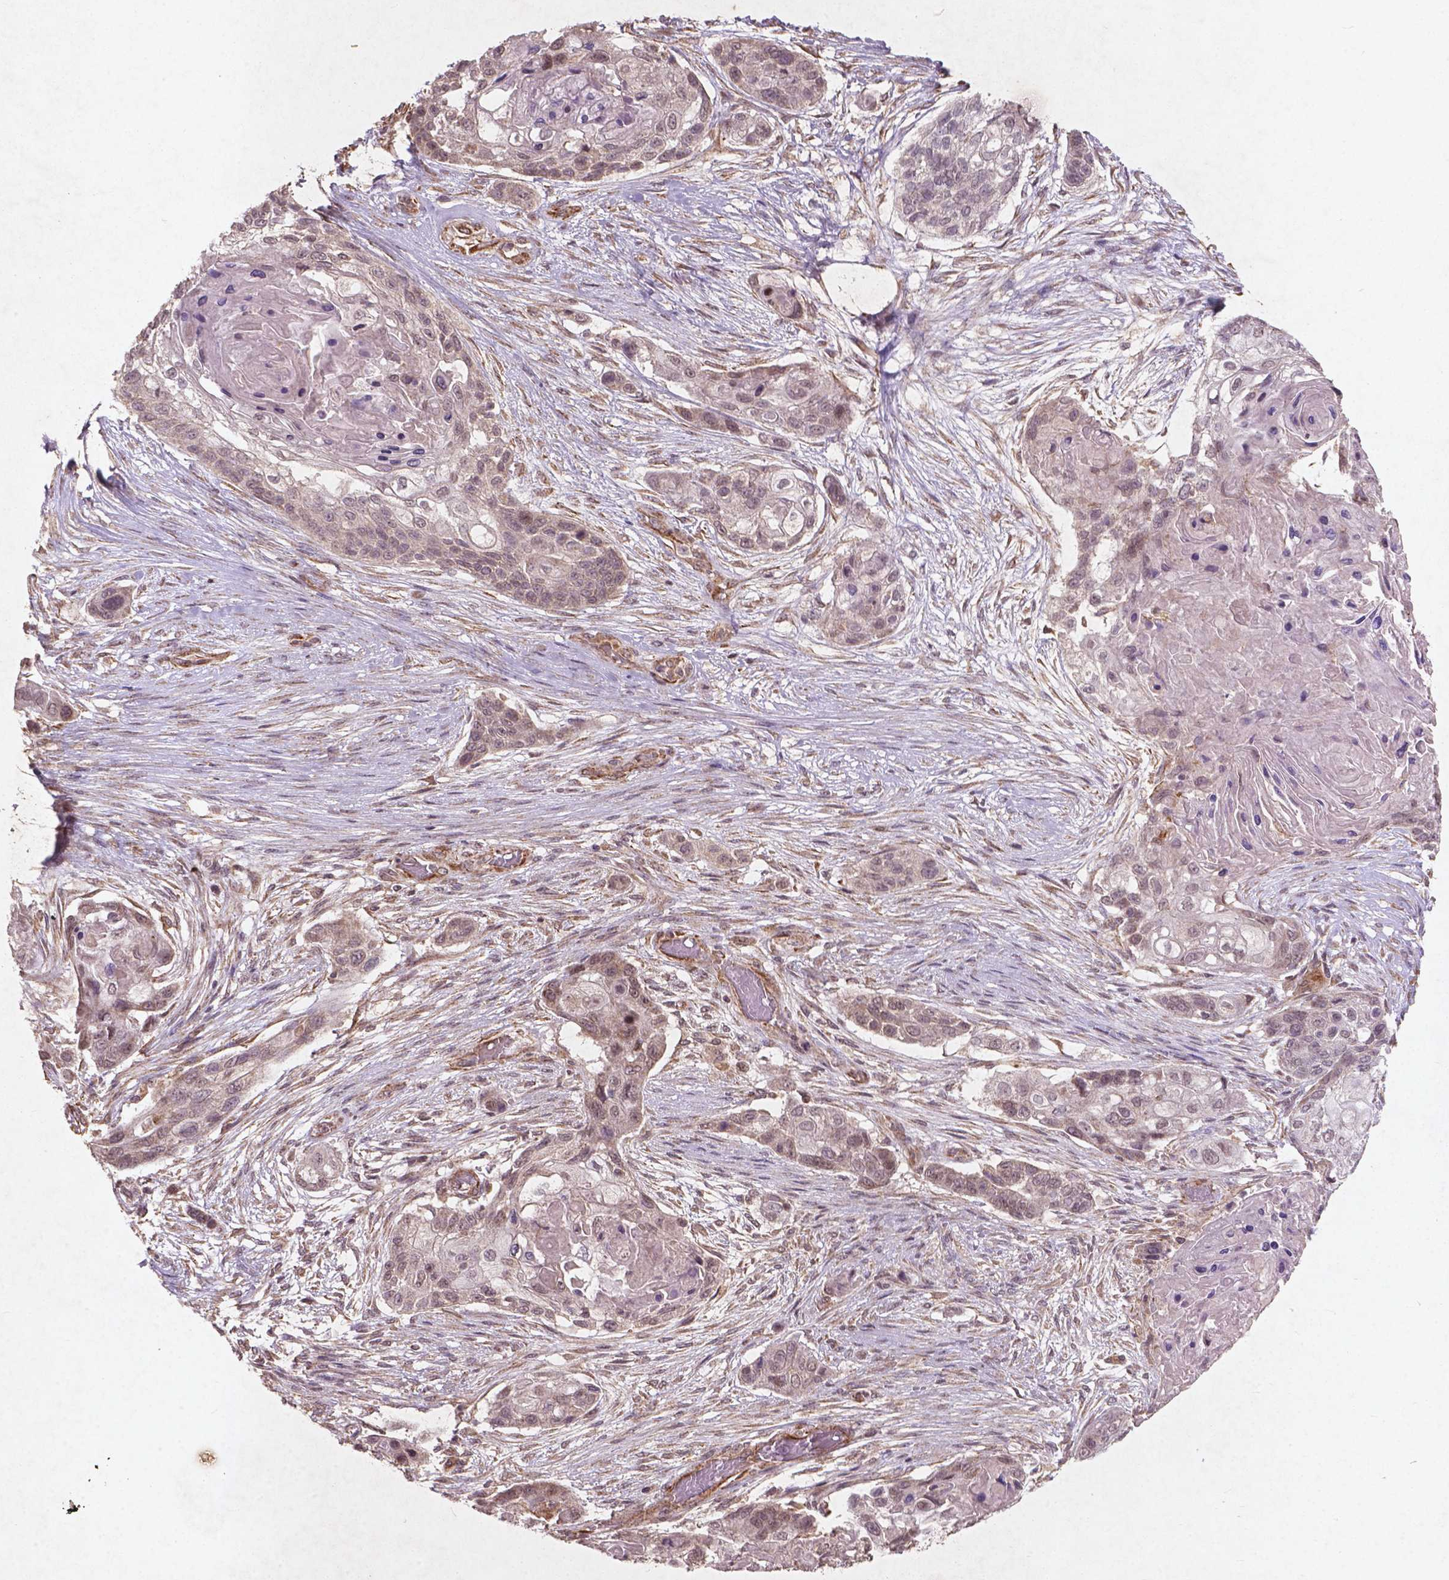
{"staining": {"intensity": "negative", "quantity": "none", "location": "none"}, "tissue": "lung cancer", "cell_type": "Tumor cells", "image_type": "cancer", "snomed": [{"axis": "morphology", "description": "Squamous cell carcinoma, NOS"}, {"axis": "topography", "description": "Lung"}], "caption": "An immunohistochemistry (IHC) photomicrograph of lung cancer (squamous cell carcinoma) is shown. There is no staining in tumor cells of lung cancer (squamous cell carcinoma).", "gene": "SMAD2", "patient": {"sex": "male", "age": 69}}